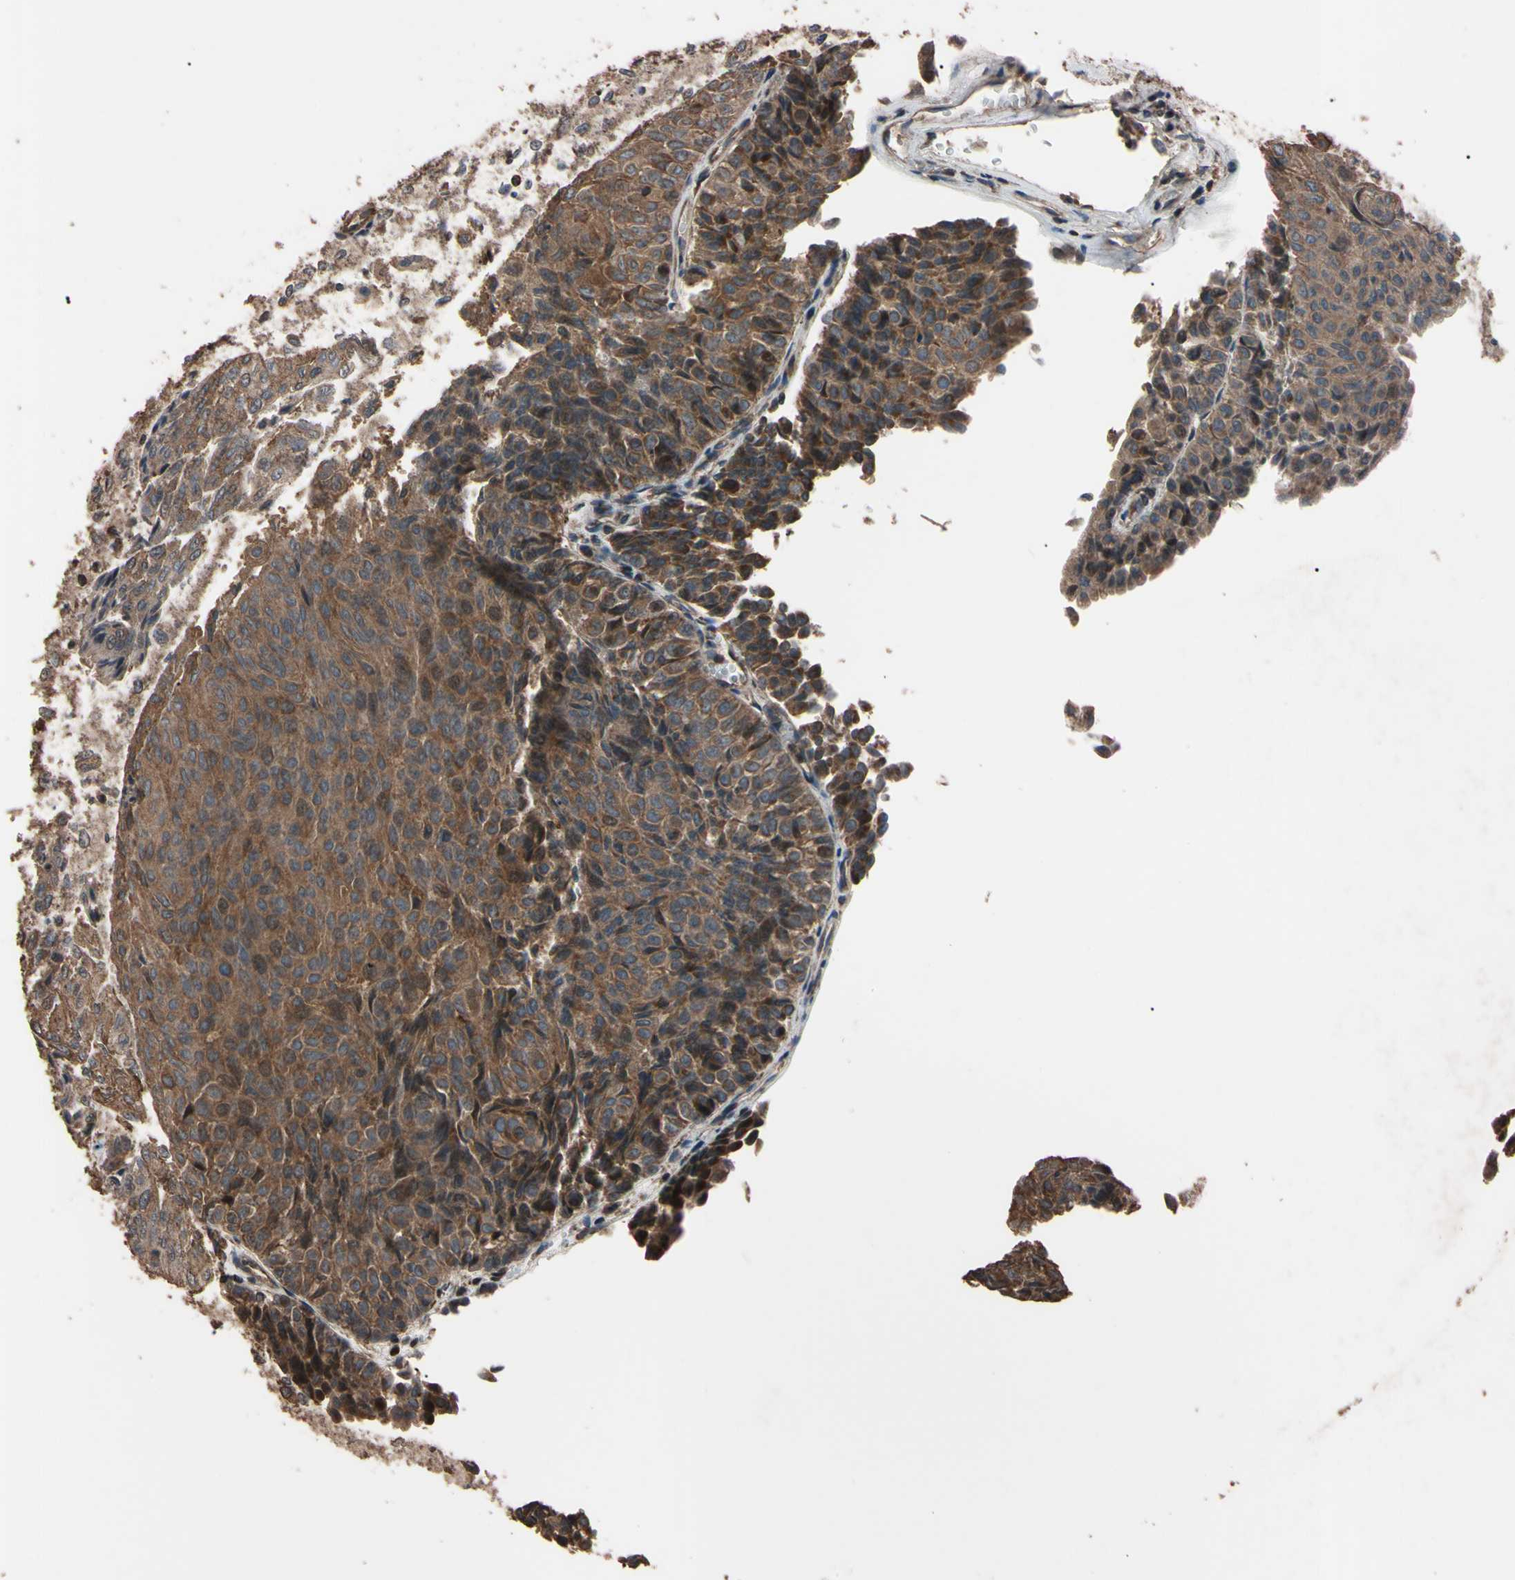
{"staining": {"intensity": "moderate", "quantity": "25%-75%", "location": "cytoplasmic/membranous"}, "tissue": "urothelial cancer", "cell_type": "Tumor cells", "image_type": "cancer", "snomed": [{"axis": "morphology", "description": "Urothelial carcinoma, Low grade"}, {"axis": "topography", "description": "Urinary bladder"}], "caption": "Immunohistochemistry (IHC) of human urothelial cancer reveals medium levels of moderate cytoplasmic/membranous positivity in approximately 25%-75% of tumor cells.", "gene": "TNFRSF1A", "patient": {"sex": "male", "age": 78}}